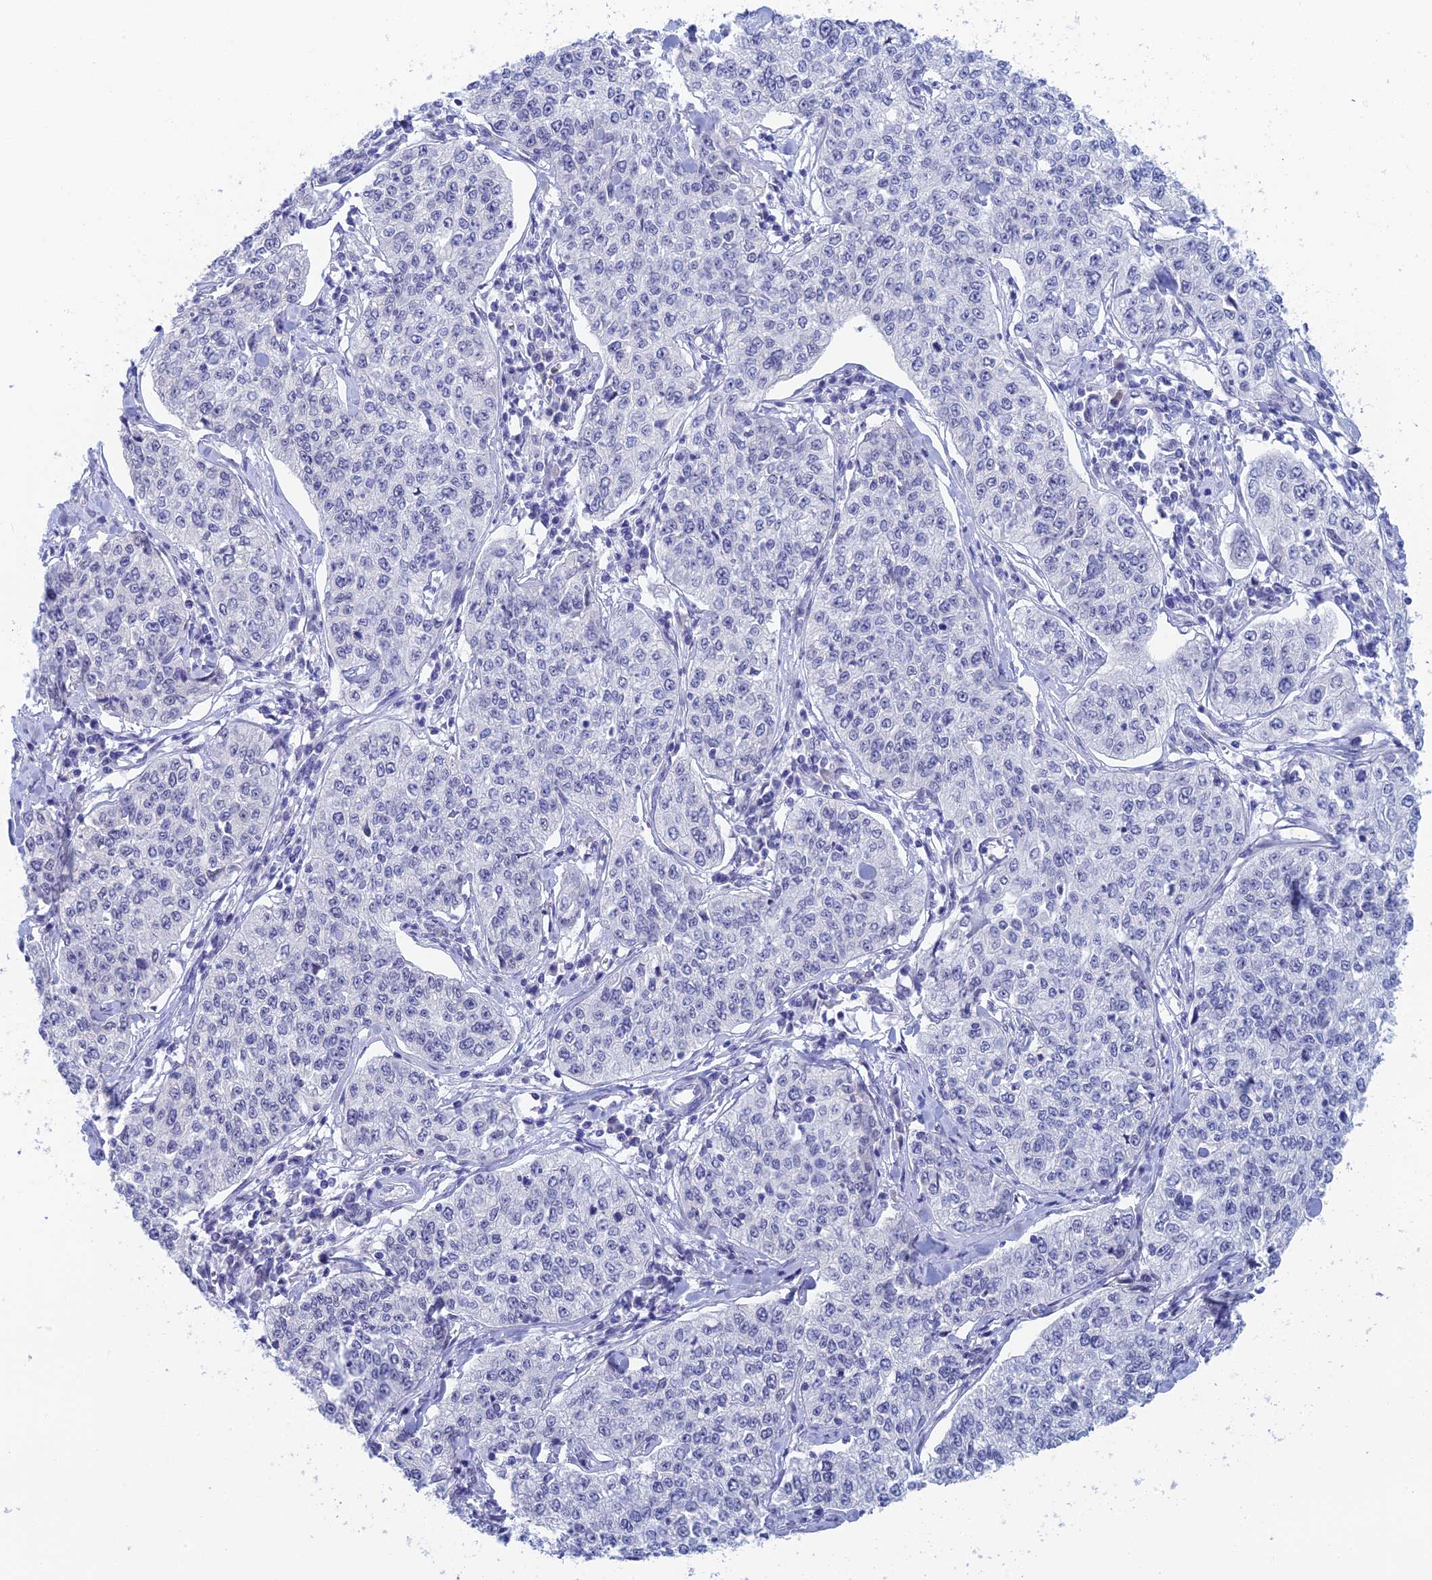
{"staining": {"intensity": "negative", "quantity": "none", "location": "none"}, "tissue": "cervical cancer", "cell_type": "Tumor cells", "image_type": "cancer", "snomed": [{"axis": "morphology", "description": "Squamous cell carcinoma, NOS"}, {"axis": "topography", "description": "Cervix"}], "caption": "The photomicrograph shows no staining of tumor cells in cervical cancer.", "gene": "NABP2", "patient": {"sex": "female", "age": 35}}